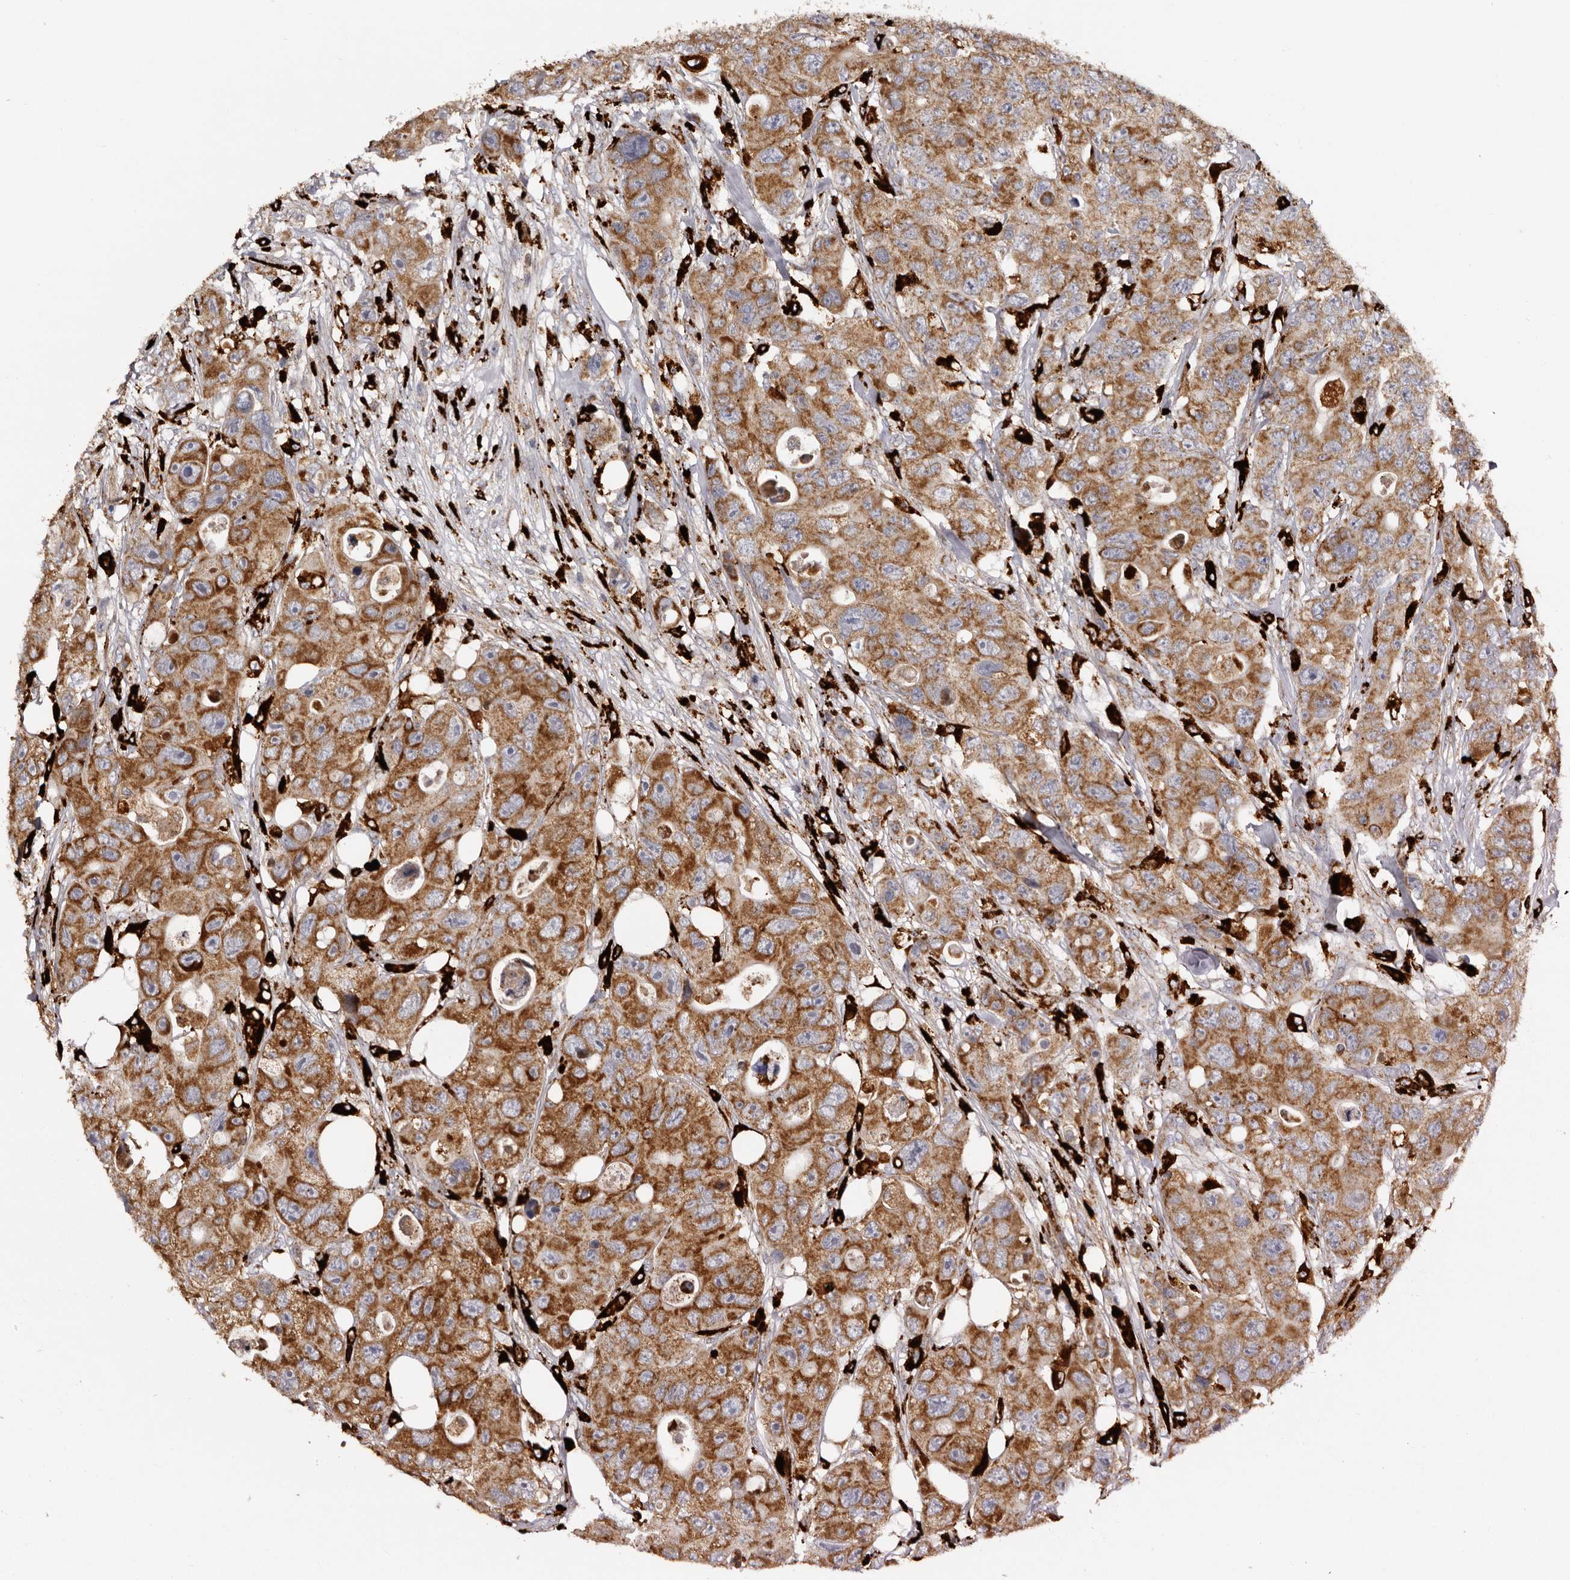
{"staining": {"intensity": "moderate", "quantity": ">75%", "location": "cytoplasmic/membranous"}, "tissue": "colorectal cancer", "cell_type": "Tumor cells", "image_type": "cancer", "snomed": [{"axis": "morphology", "description": "Adenocarcinoma, NOS"}, {"axis": "topography", "description": "Colon"}], "caption": "Immunohistochemical staining of human colorectal cancer (adenocarcinoma) shows medium levels of moderate cytoplasmic/membranous protein expression in about >75% of tumor cells.", "gene": "MECR", "patient": {"sex": "female", "age": 46}}